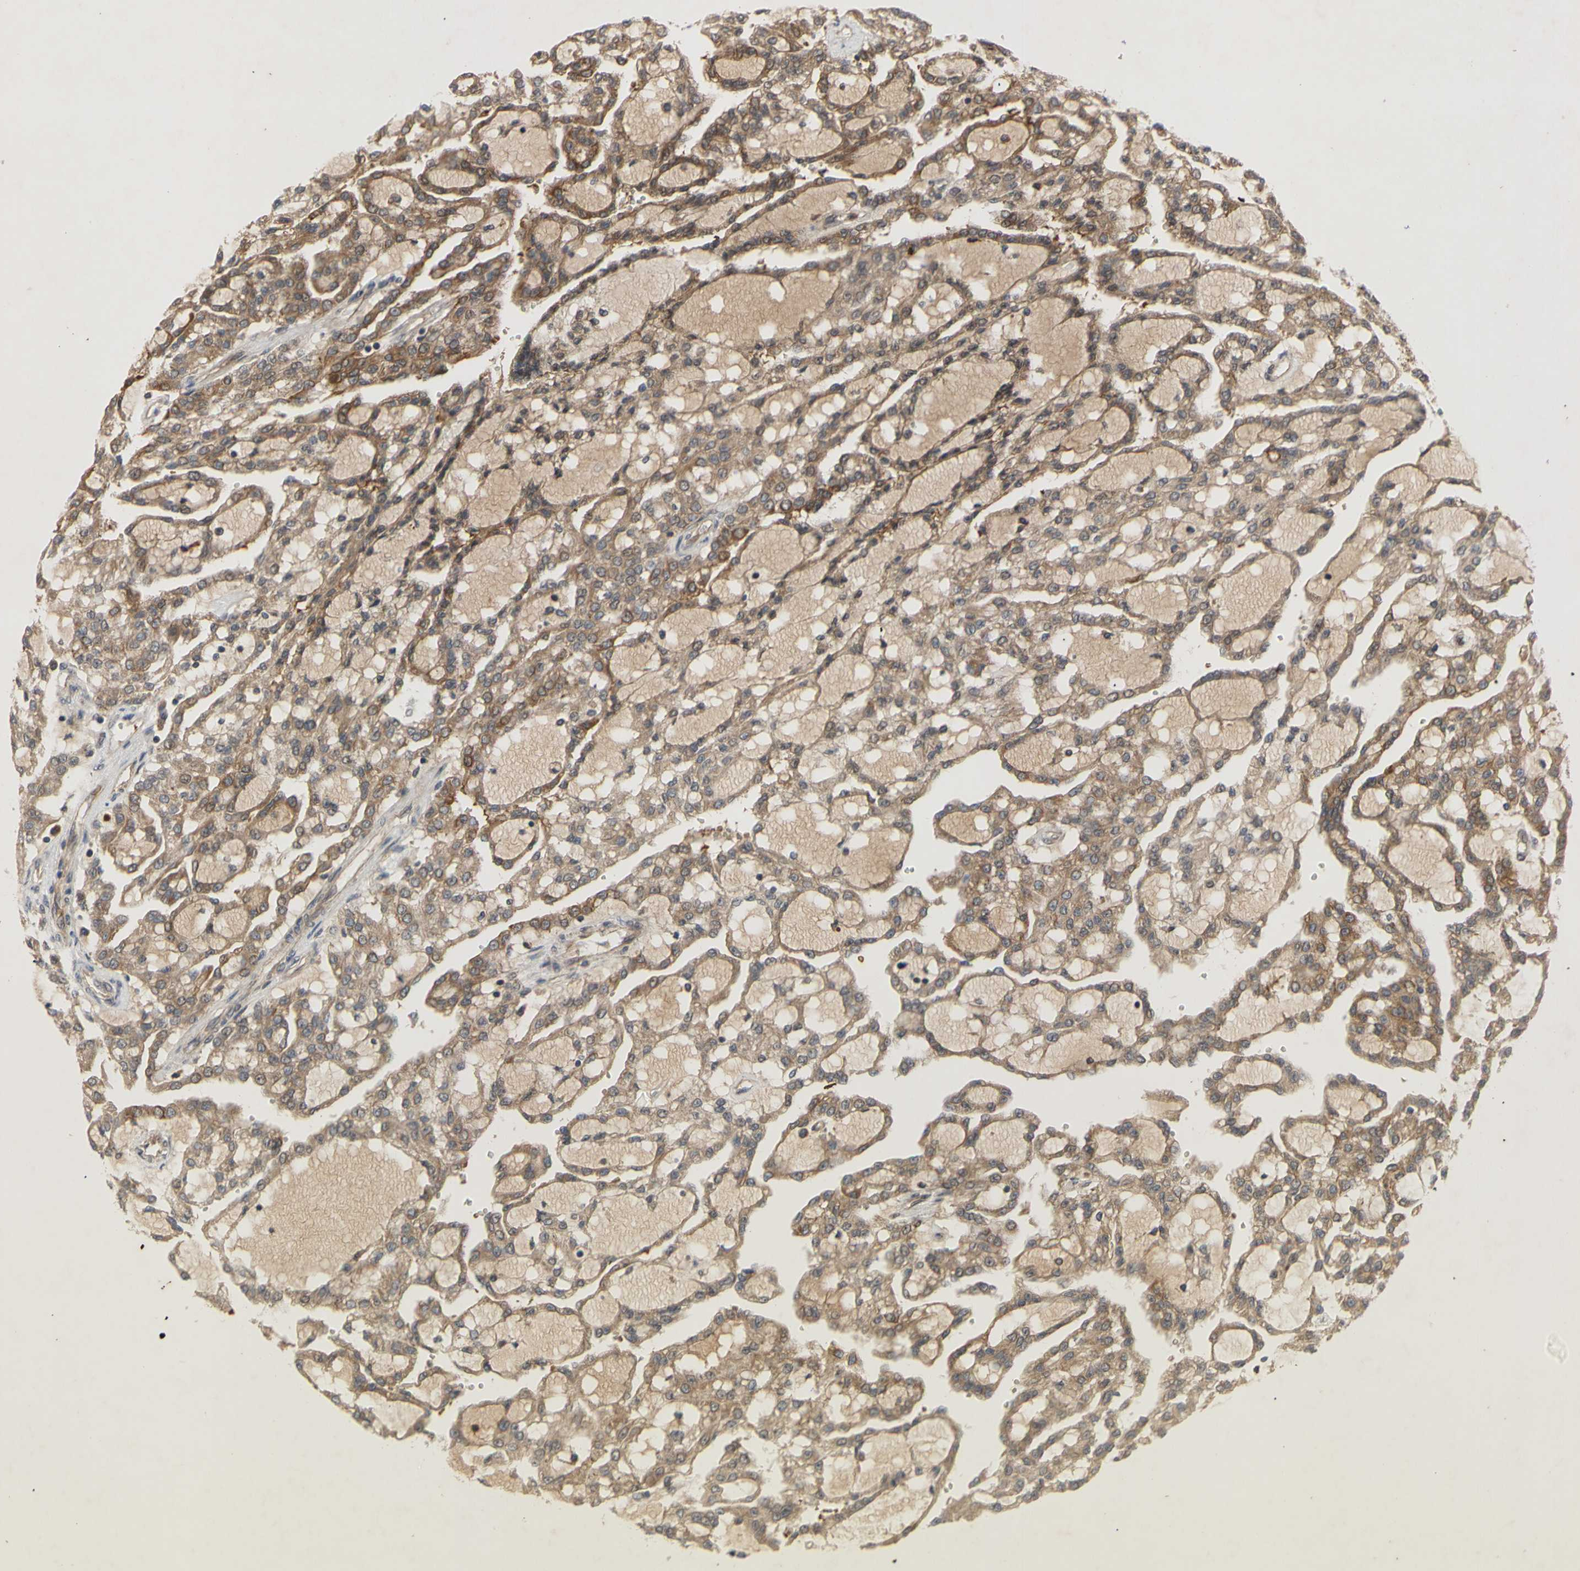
{"staining": {"intensity": "moderate", "quantity": ">75%", "location": "cytoplasmic/membranous"}, "tissue": "renal cancer", "cell_type": "Tumor cells", "image_type": "cancer", "snomed": [{"axis": "morphology", "description": "Adenocarcinoma, NOS"}, {"axis": "topography", "description": "Kidney"}], "caption": "Immunohistochemistry histopathology image of renal cancer (adenocarcinoma) stained for a protein (brown), which demonstrates medium levels of moderate cytoplasmic/membranous expression in approximately >75% of tumor cells.", "gene": "PKN1", "patient": {"sex": "male", "age": 63}}